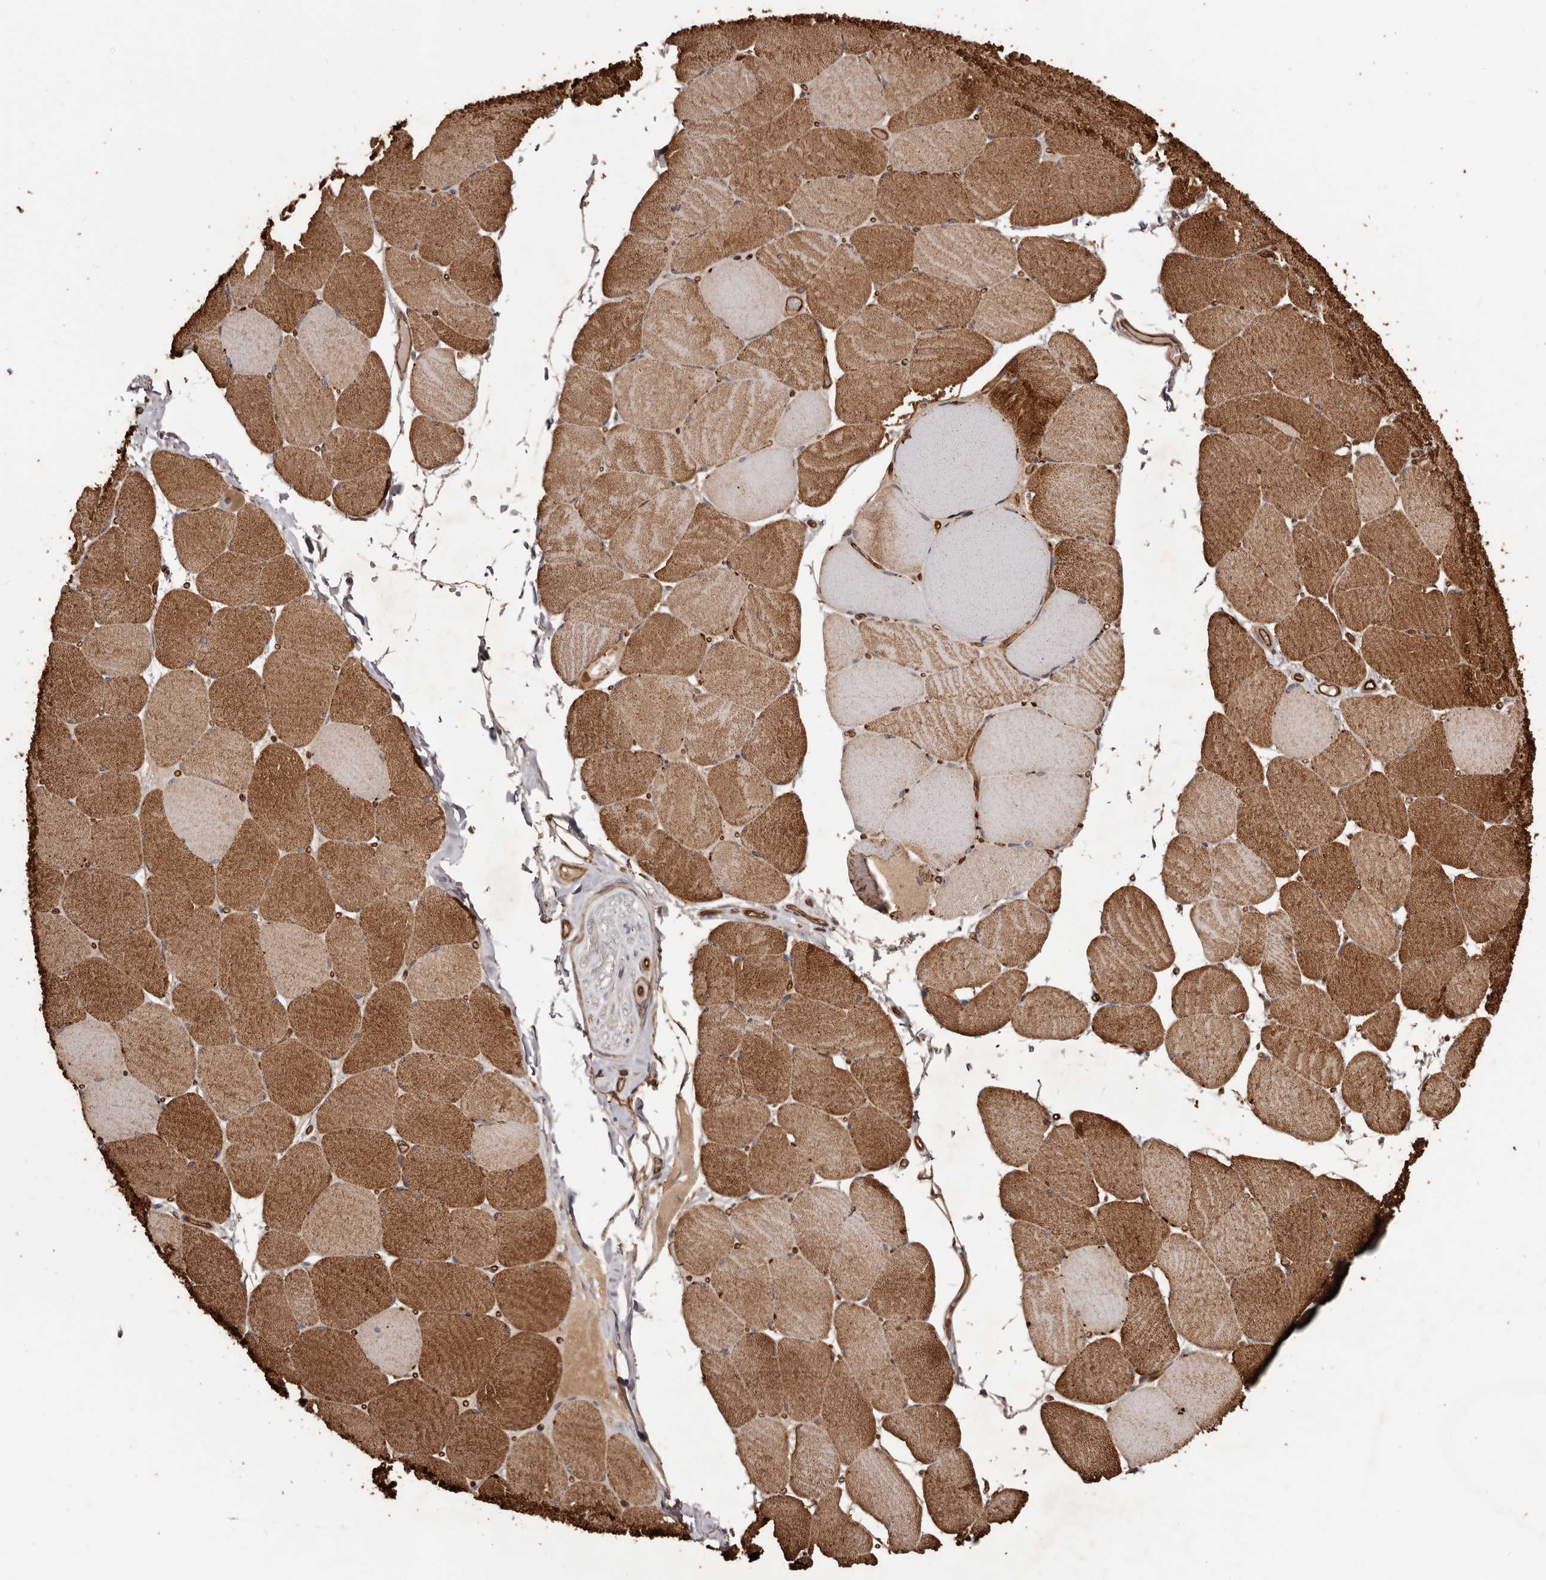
{"staining": {"intensity": "strong", "quantity": "25%-75%", "location": "cytoplasmic/membranous"}, "tissue": "skeletal muscle", "cell_type": "Myocytes", "image_type": "normal", "snomed": [{"axis": "morphology", "description": "Normal tissue, NOS"}, {"axis": "topography", "description": "Skeletal muscle"}, {"axis": "topography", "description": "Head-Neck"}], "caption": "Protein staining displays strong cytoplasmic/membranous positivity in about 25%-75% of myocytes in benign skeletal muscle. (brown staining indicates protein expression, while blue staining denotes nuclei).", "gene": "GTPBP1", "patient": {"sex": "male", "age": 66}}